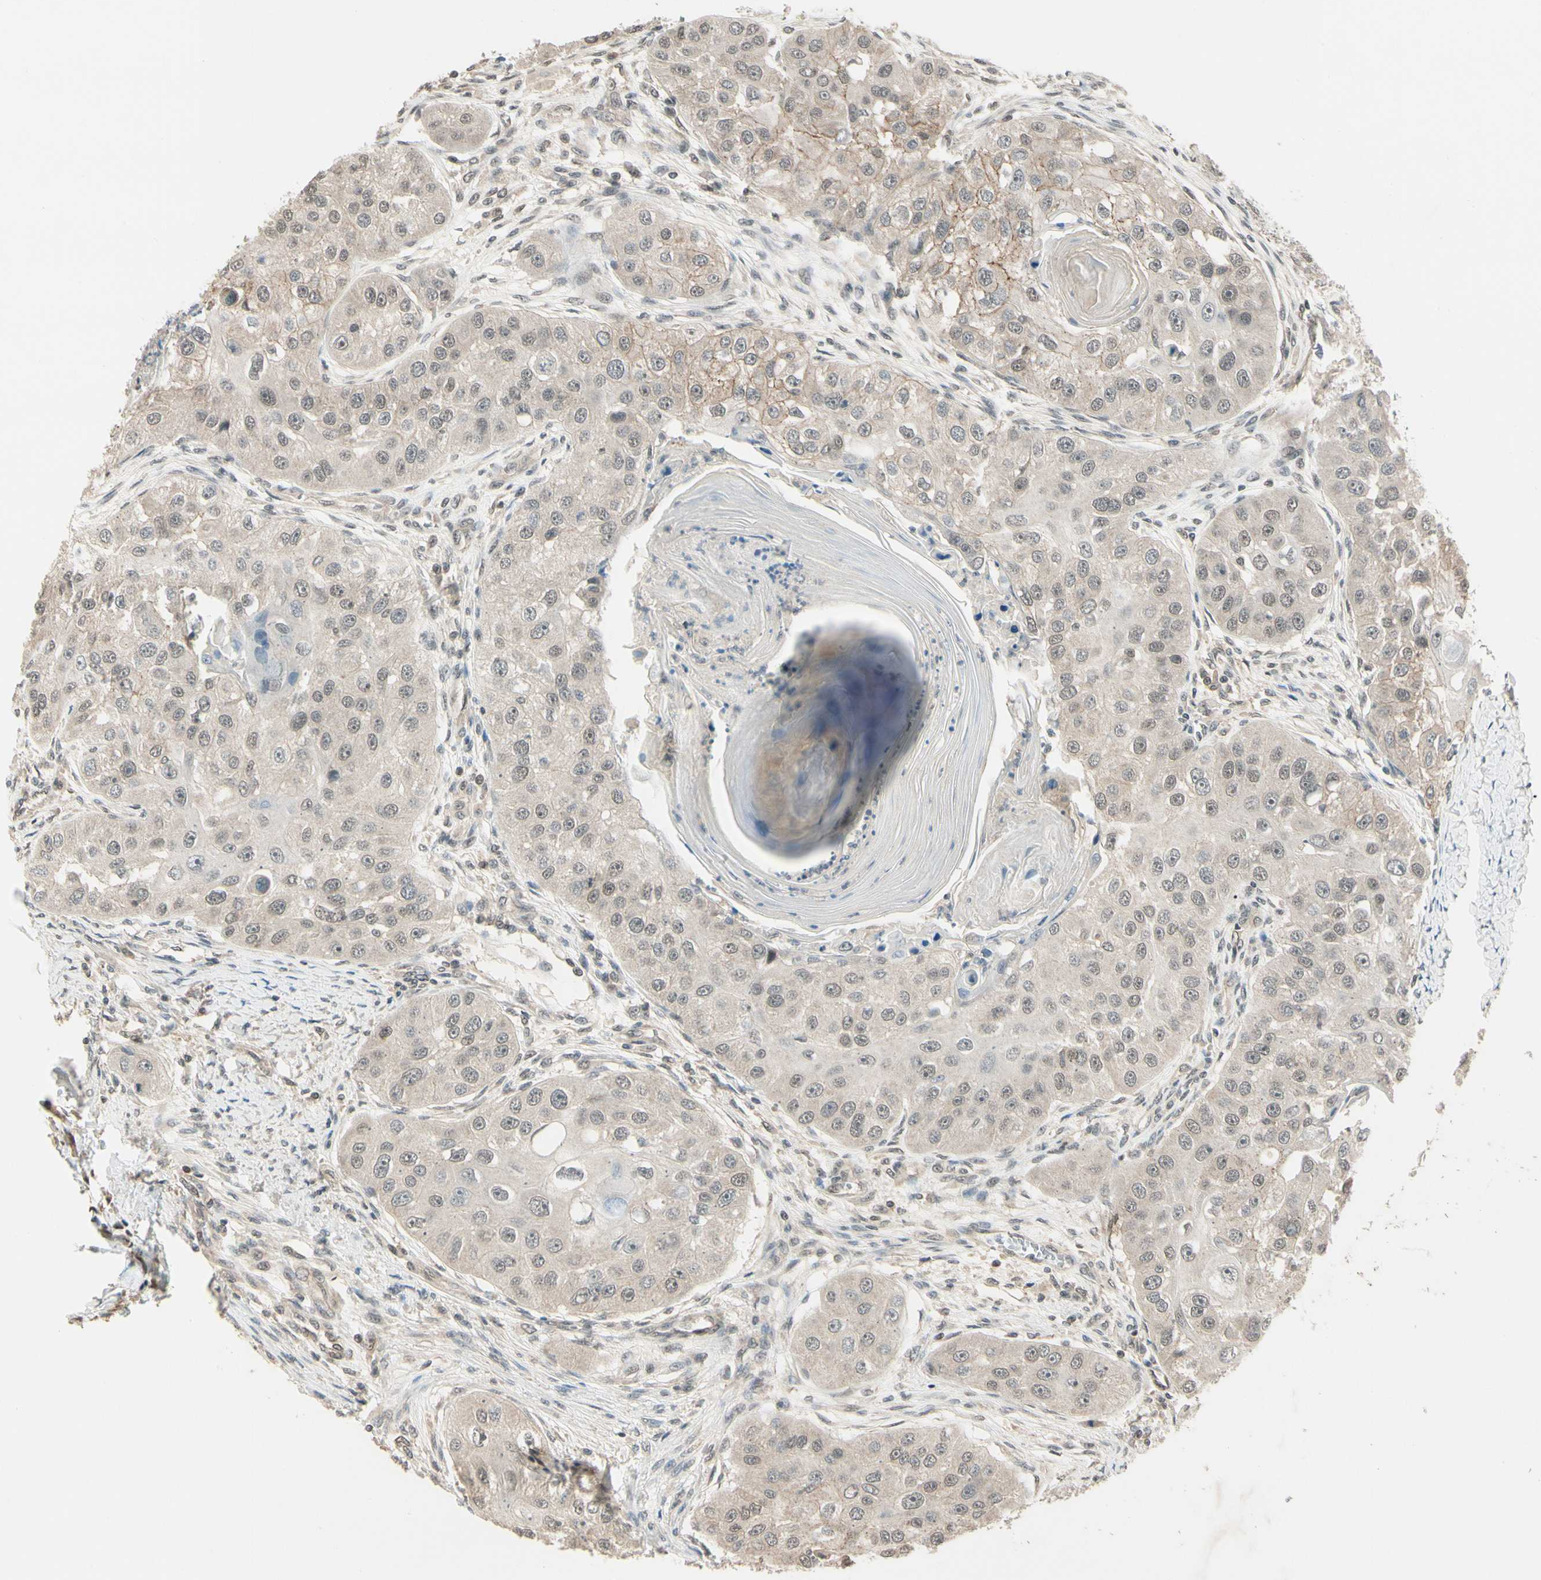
{"staining": {"intensity": "weak", "quantity": ">75%", "location": "cytoplasmic/membranous,nuclear"}, "tissue": "head and neck cancer", "cell_type": "Tumor cells", "image_type": "cancer", "snomed": [{"axis": "morphology", "description": "Normal tissue, NOS"}, {"axis": "morphology", "description": "Squamous cell carcinoma, NOS"}, {"axis": "topography", "description": "Skeletal muscle"}, {"axis": "topography", "description": "Head-Neck"}], "caption": "Immunohistochemistry (DAB (3,3'-diaminobenzidine)) staining of human head and neck cancer (squamous cell carcinoma) displays weak cytoplasmic/membranous and nuclear protein expression in about >75% of tumor cells. The staining was performed using DAB to visualize the protein expression in brown, while the nuclei were stained in blue with hematoxylin (Magnification: 20x).", "gene": "ZSCAN12", "patient": {"sex": "male", "age": 51}}